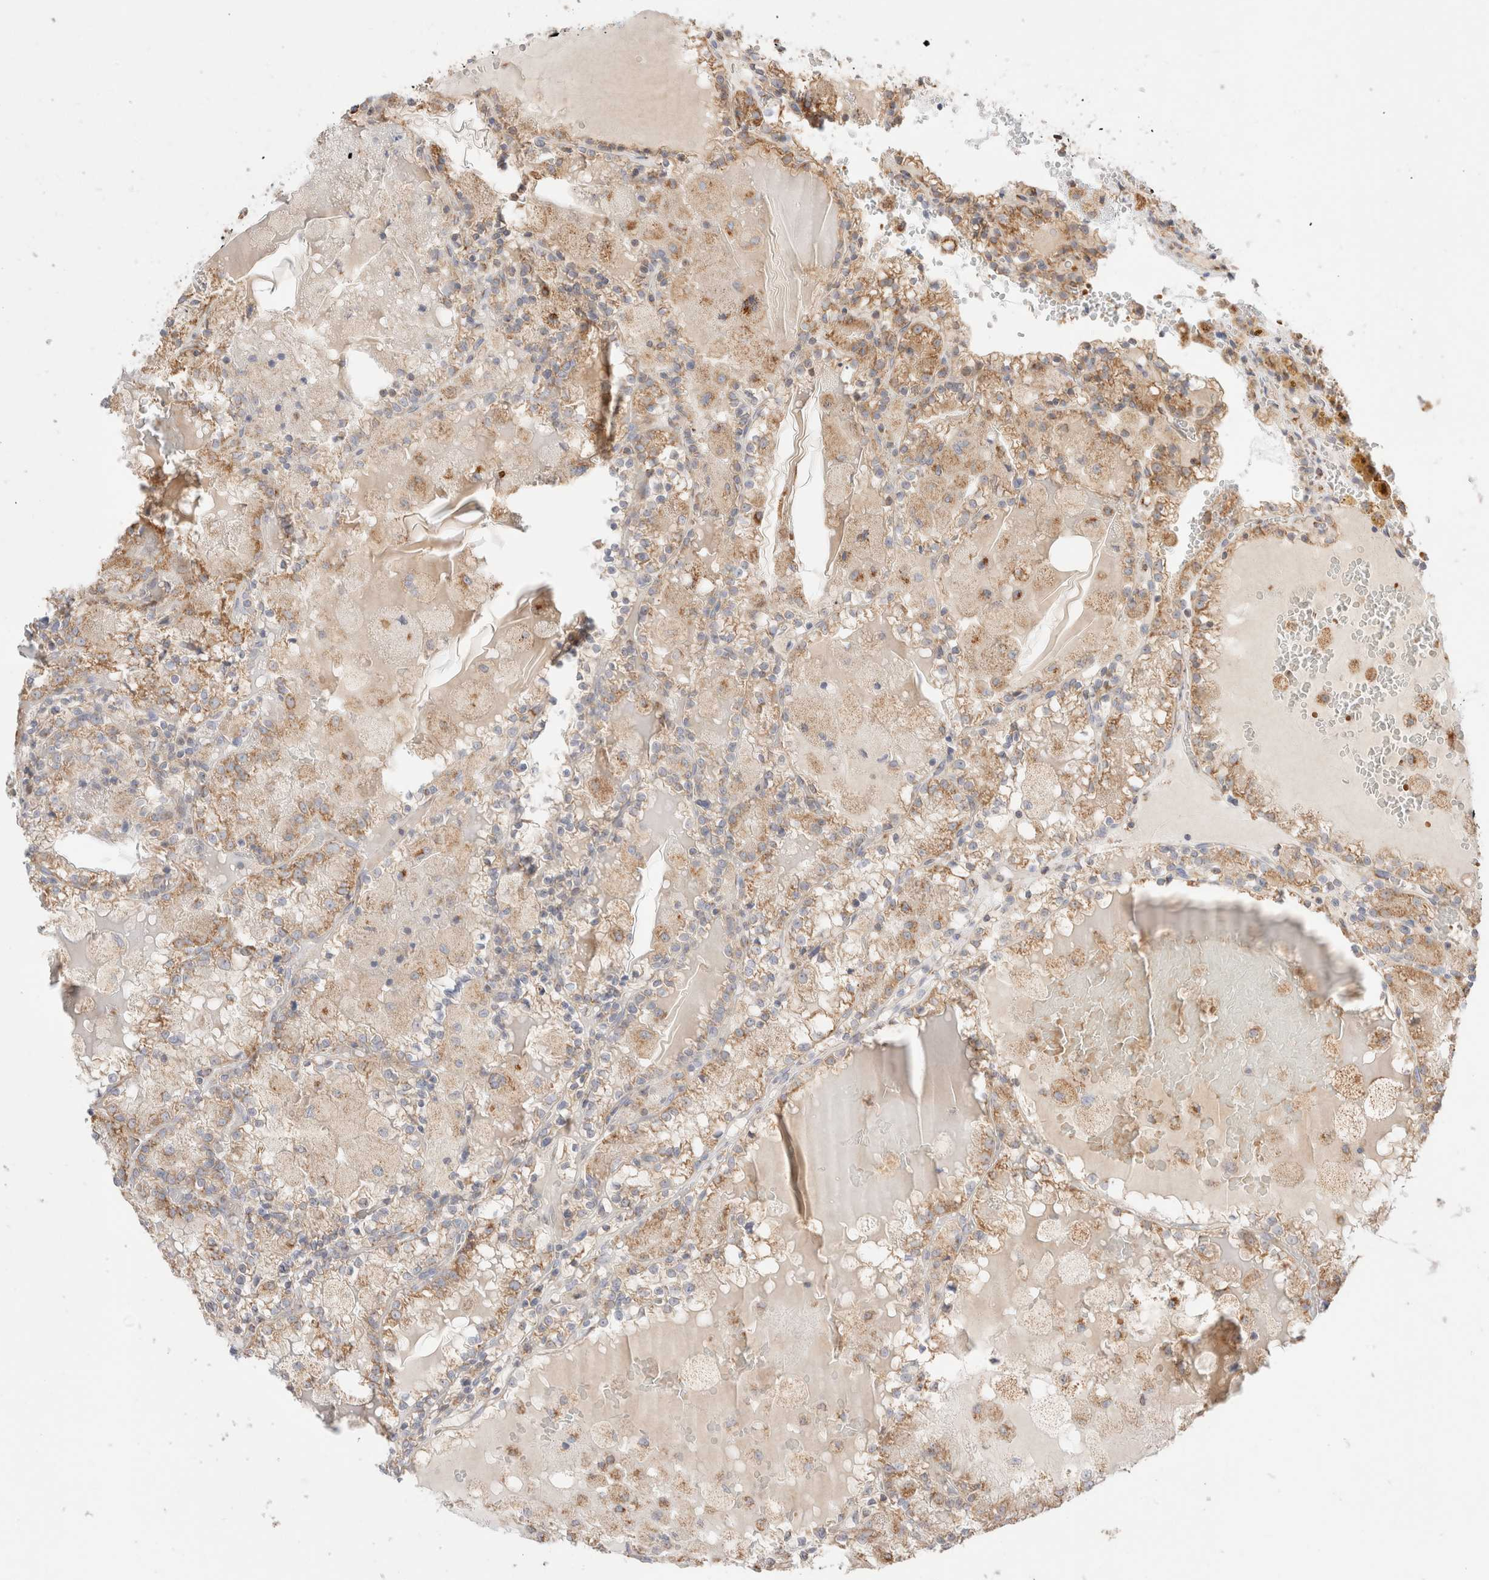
{"staining": {"intensity": "moderate", "quantity": ">75%", "location": "cytoplasmic/membranous"}, "tissue": "renal cancer", "cell_type": "Tumor cells", "image_type": "cancer", "snomed": [{"axis": "morphology", "description": "Adenocarcinoma, NOS"}, {"axis": "topography", "description": "Kidney"}], "caption": "Immunohistochemistry histopathology image of neoplastic tissue: renal cancer (adenocarcinoma) stained using immunohistochemistry shows medium levels of moderate protein expression localized specifically in the cytoplasmic/membranous of tumor cells, appearing as a cytoplasmic/membranous brown color.", "gene": "TMPPE", "patient": {"sex": "female", "age": 56}}